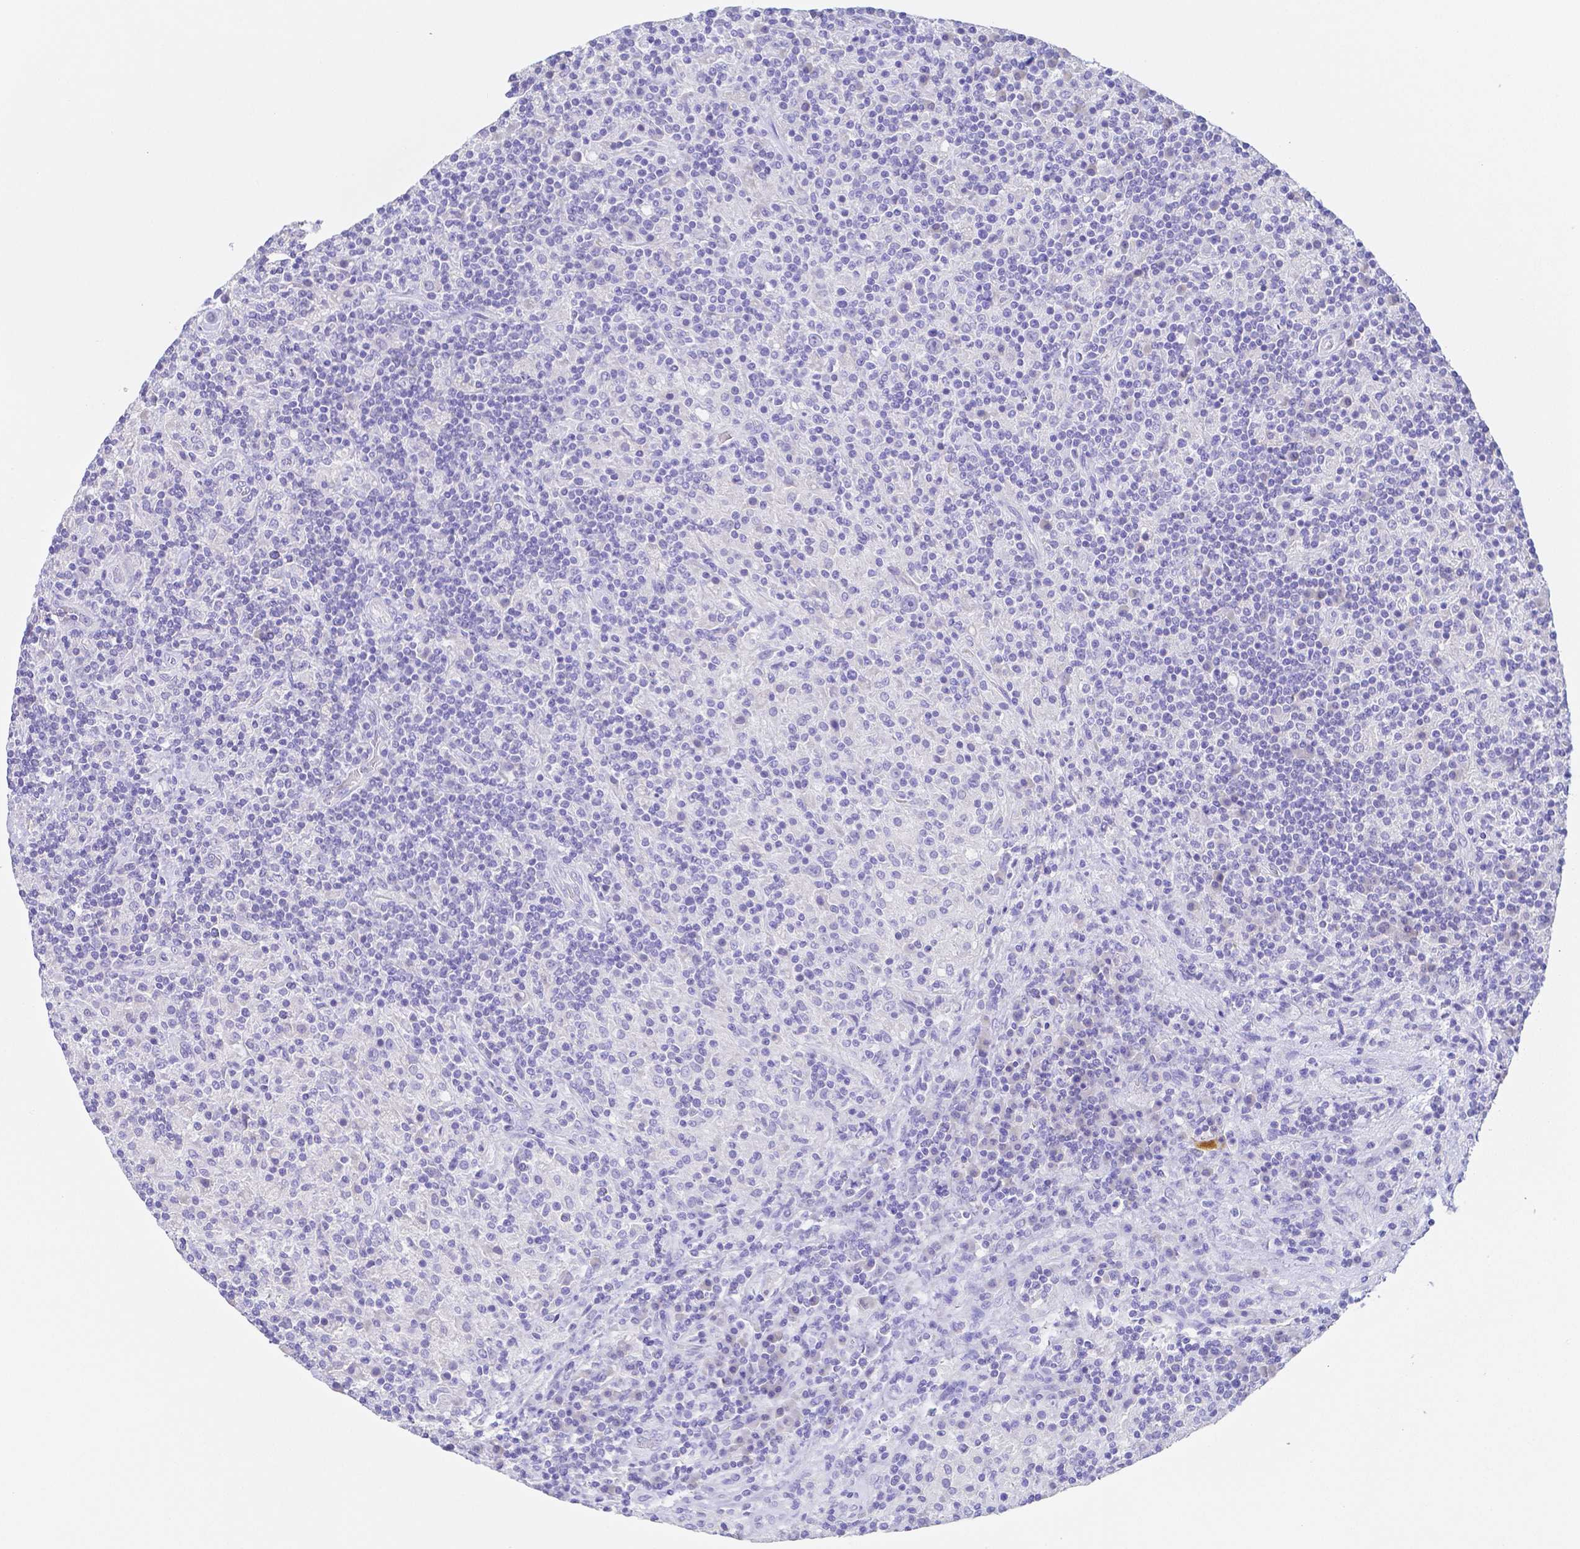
{"staining": {"intensity": "negative", "quantity": "none", "location": "none"}, "tissue": "lymphoma", "cell_type": "Tumor cells", "image_type": "cancer", "snomed": [{"axis": "morphology", "description": "Hodgkin's disease, NOS"}, {"axis": "topography", "description": "Lymph node"}], "caption": "DAB immunohistochemical staining of human lymphoma displays no significant staining in tumor cells.", "gene": "ZG16B", "patient": {"sex": "male", "age": 70}}